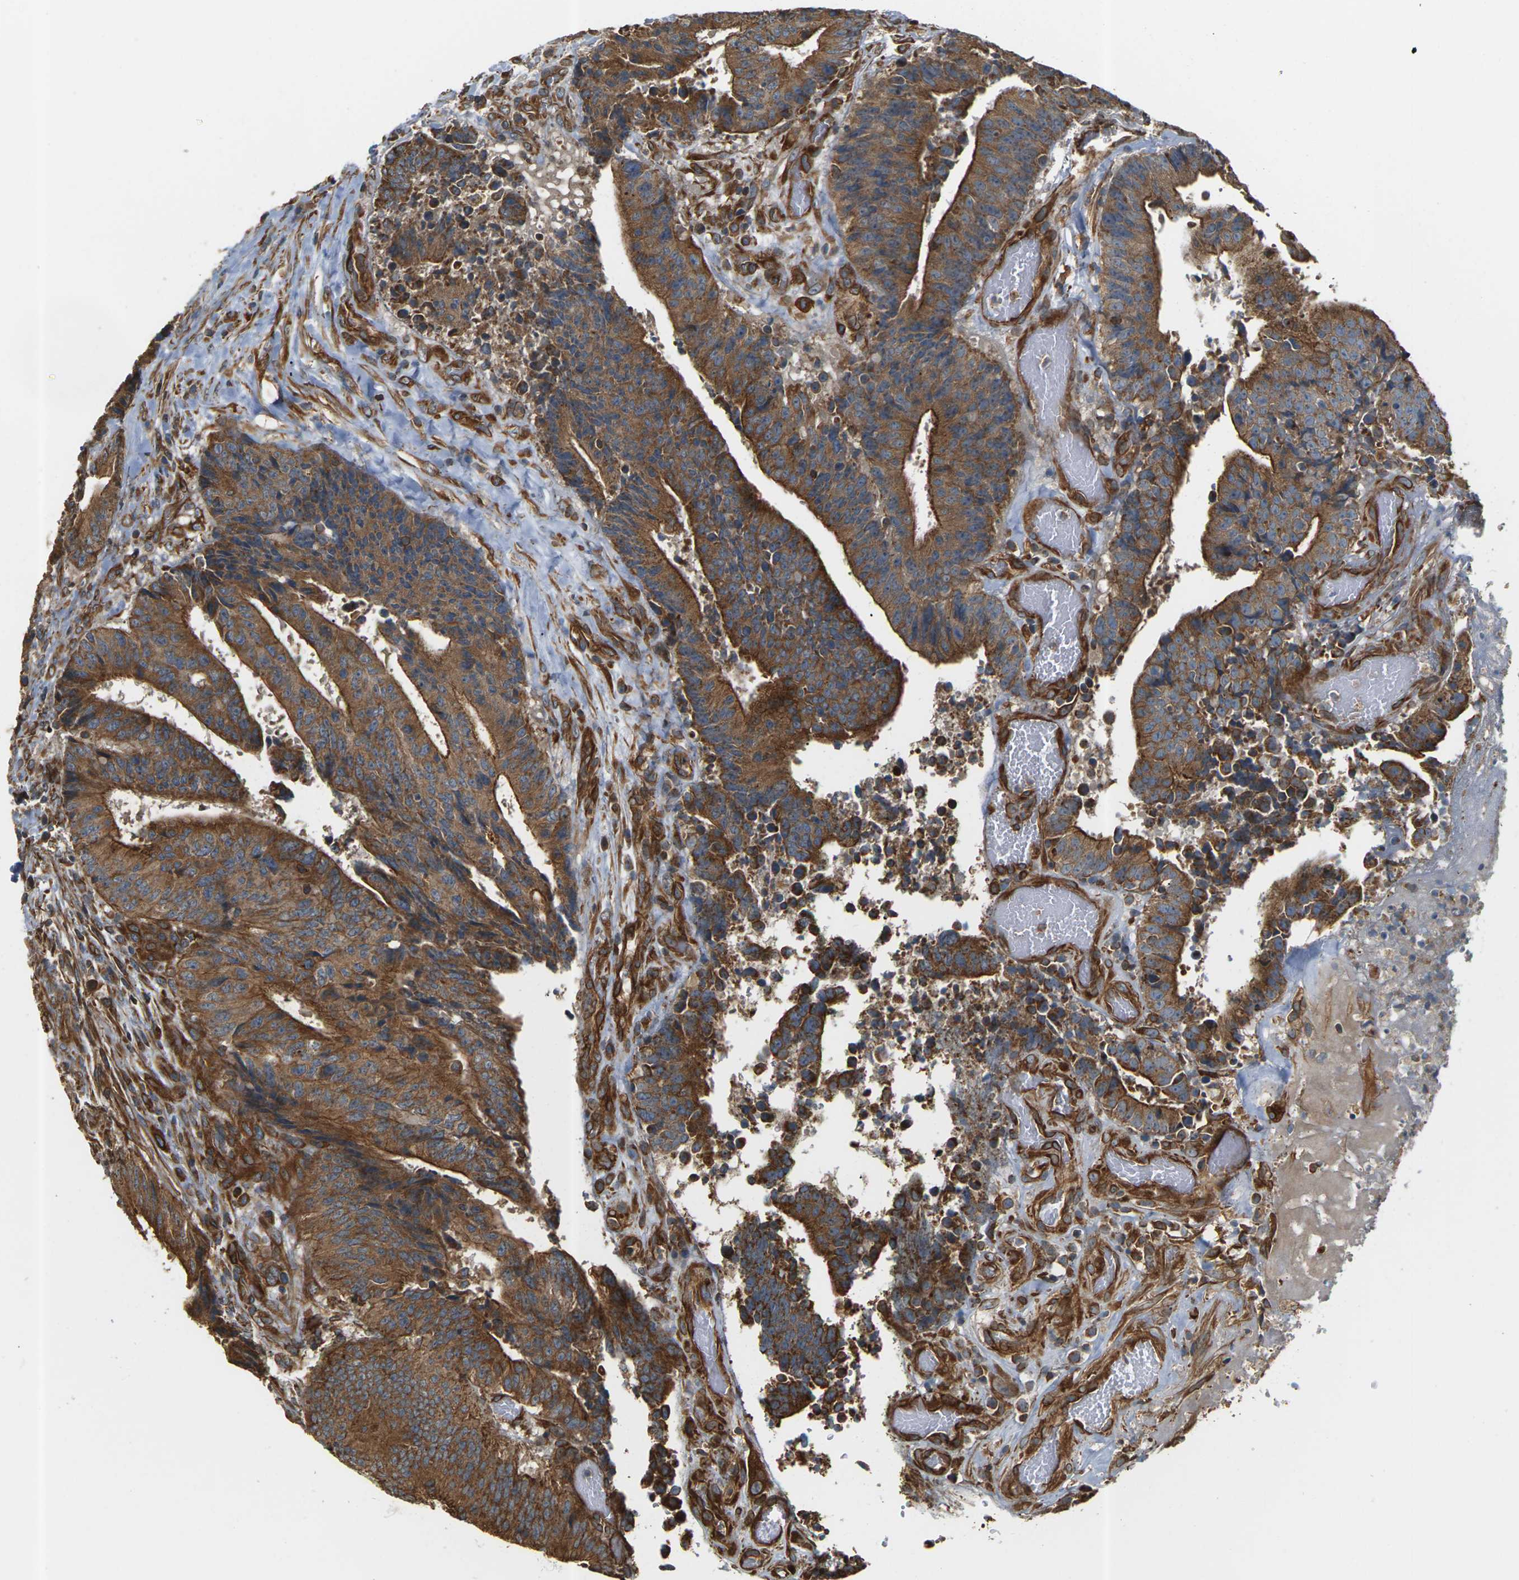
{"staining": {"intensity": "strong", "quantity": ">75%", "location": "cytoplasmic/membranous"}, "tissue": "colorectal cancer", "cell_type": "Tumor cells", "image_type": "cancer", "snomed": [{"axis": "morphology", "description": "Adenocarcinoma, NOS"}, {"axis": "topography", "description": "Rectum"}], "caption": "Immunohistochemical staining of colorectal adenocarcinoma demonstrates high levels of strong cytoplasmic/membranous positivity in about >75% of tumor cells.", "gene": "PCDHB4", "patient": {"sex": "male", "age": 72}}